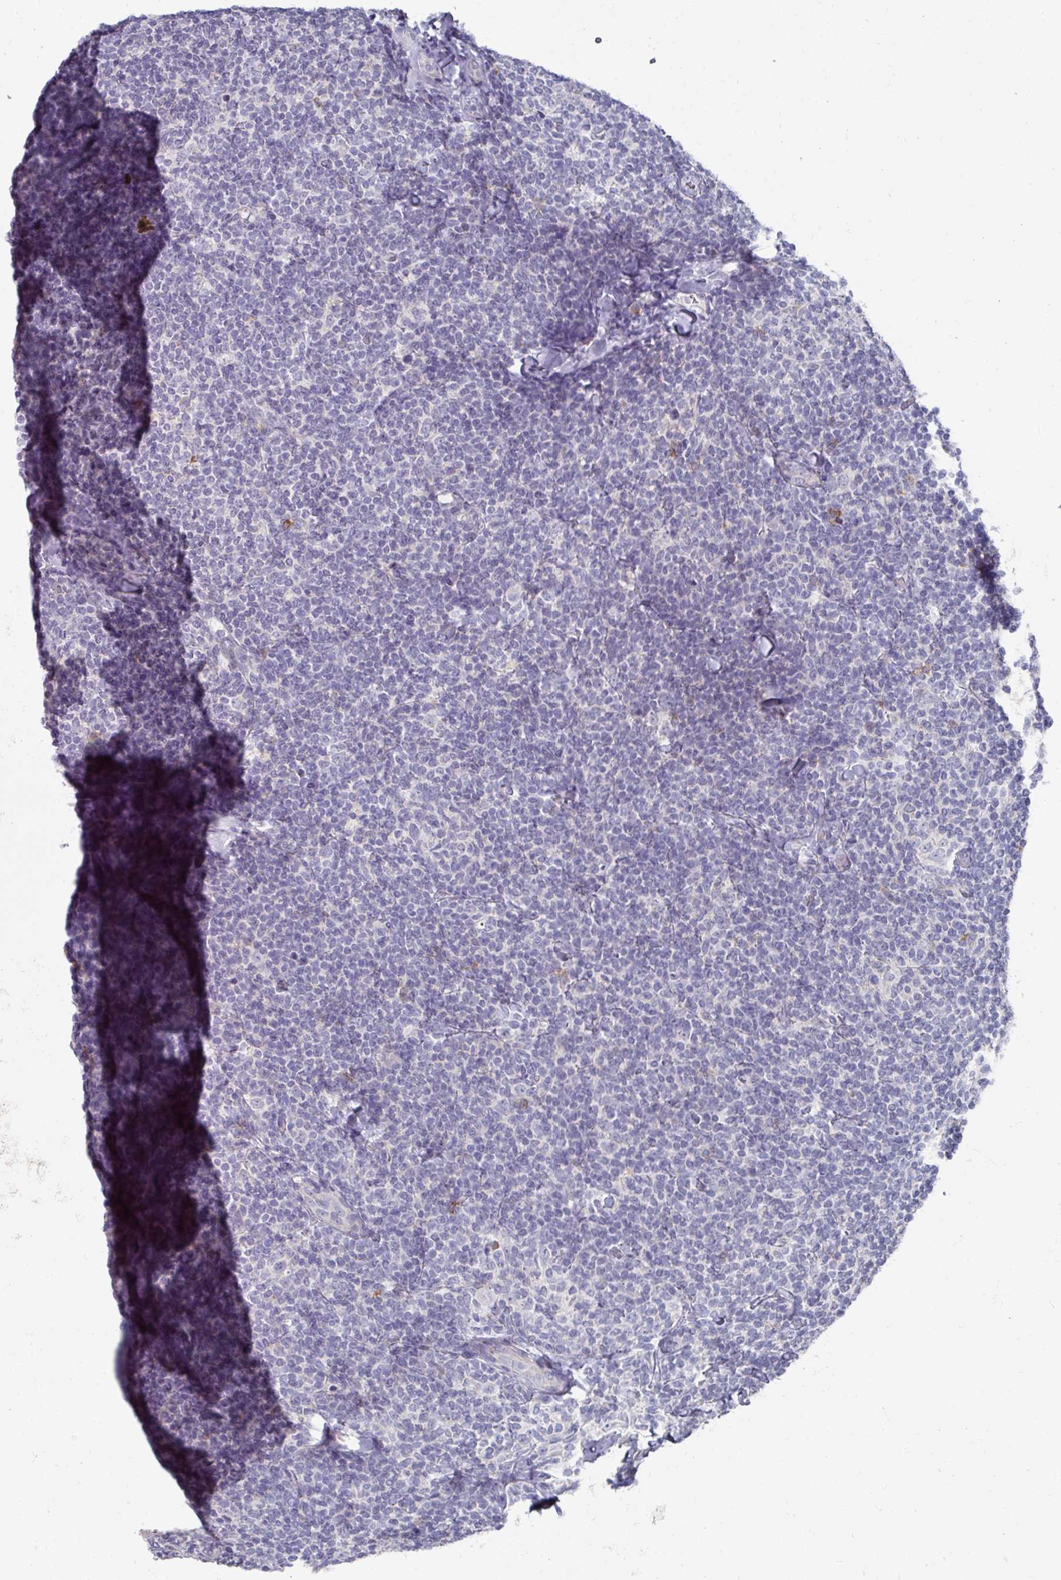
{"staining": {"intensity": "negative", "quantity": "none", "location": "none"}, "tissue": "lymphoma", "cell_type": "Tumor cells", "image_type": "cancer", "snomed": [{"axis": "morphology", "description": "Malignant lymphoma, non-Hodgkin's type, Low grade"}, {"axis": "topography", "description": "Lymph node"}], "caption": "DAB (3,3'-diaminobenzidine) immunohistochemical staining of lymphoma displays no significant expression in tumor cells.", "gene": "NT5C1A", "patient": {"sex": "female", "age": 56}}